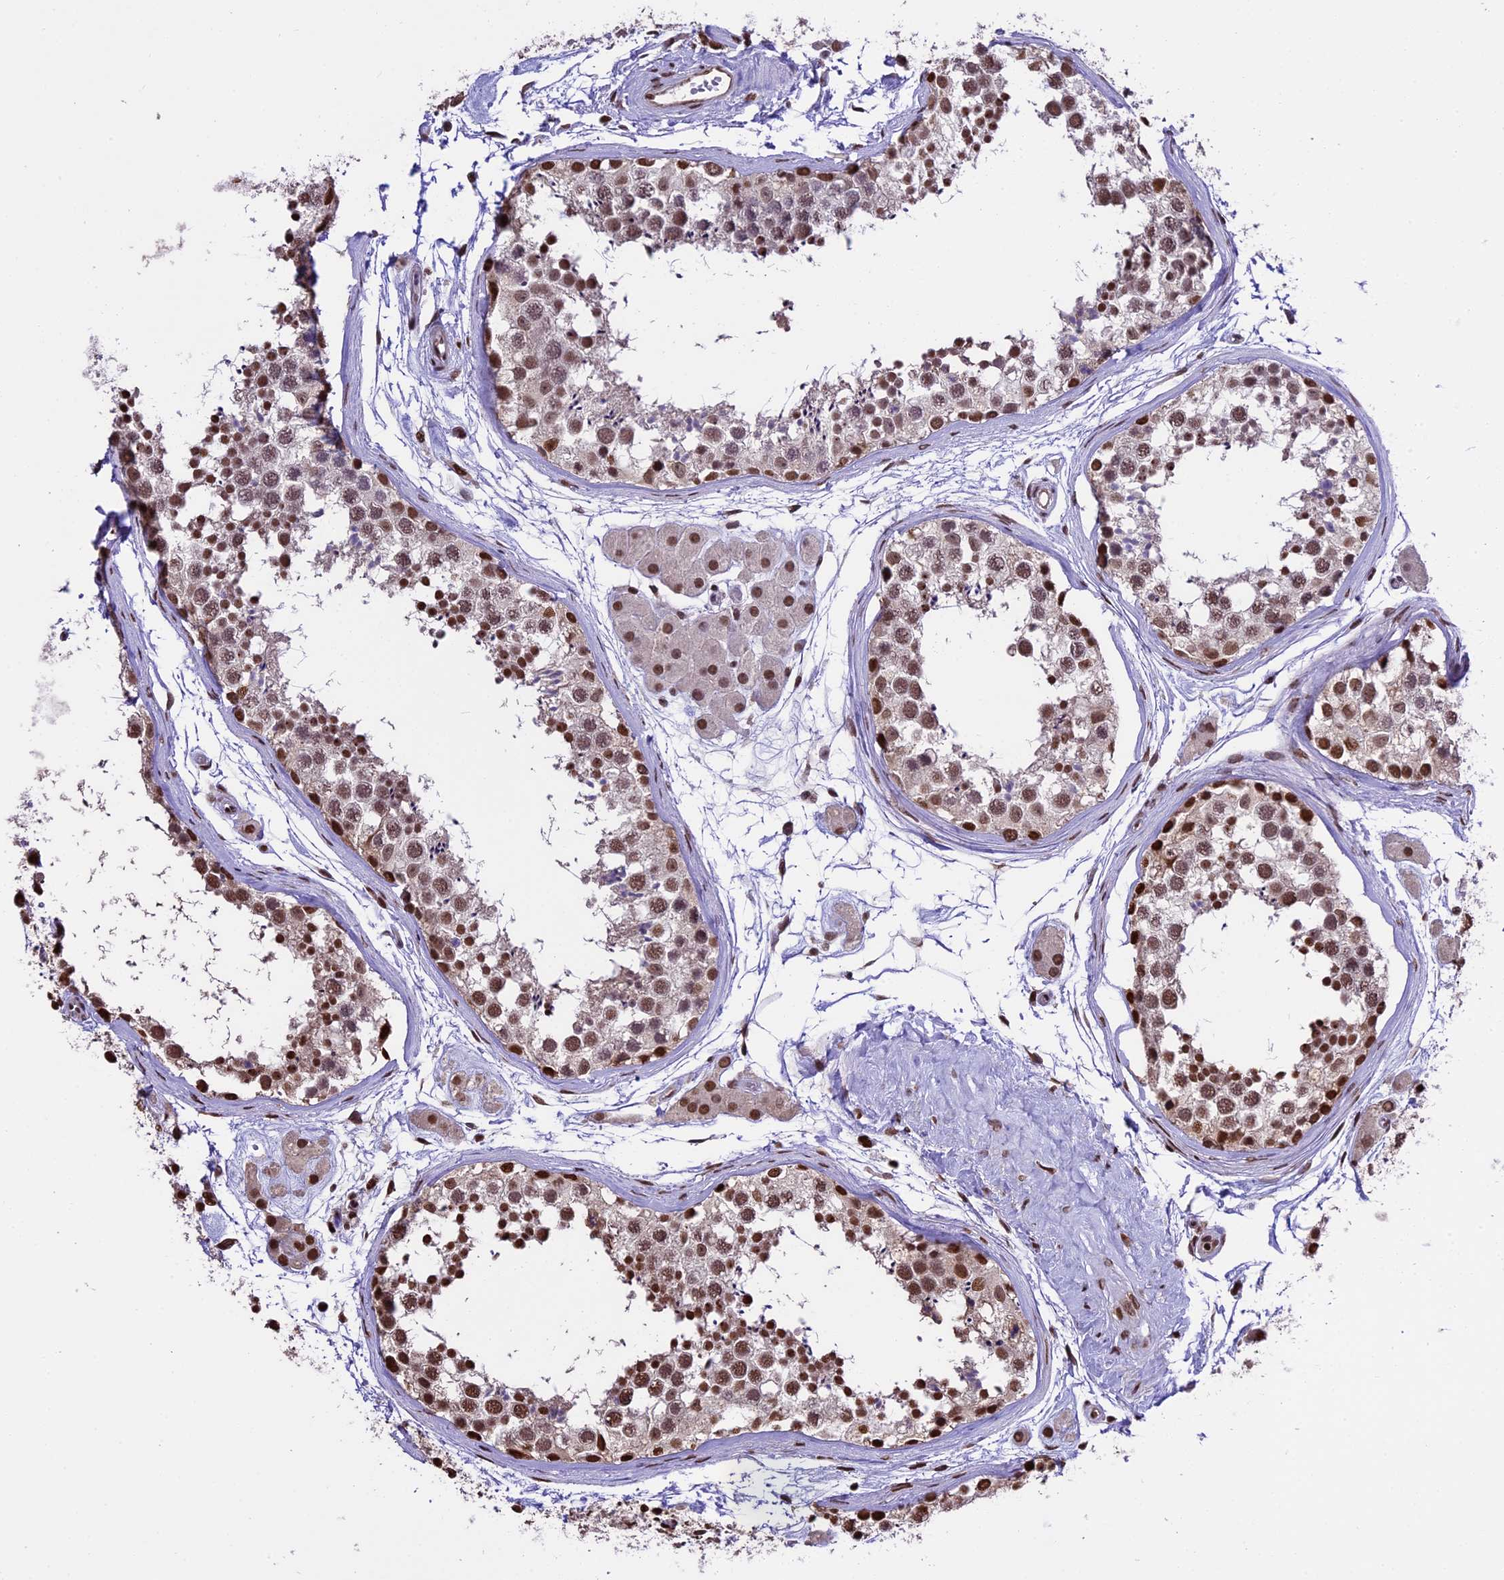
{"staining": {"intensity": "strong", "quantity": ">75%", "location": "nuclear"}, "tissue": "testis", "cell_type": "Cells in seminiferous ducts", "image_type": "normal", "snomed": [{"axis": "morphology", "description": "Normal tissue, NOS"}, {"axis": "topography", "description": "Testis"}], "caption": "Immunohistochemistry (IHC) photomicrograph of unremarkable human testis stained for a protein (brown), which reveals high levels of strong nuclear expression in approximately >75% of cells in seminiferous ducts.", "gene": "POLR3E", "patient": {"sex": "male", "age": 56}}